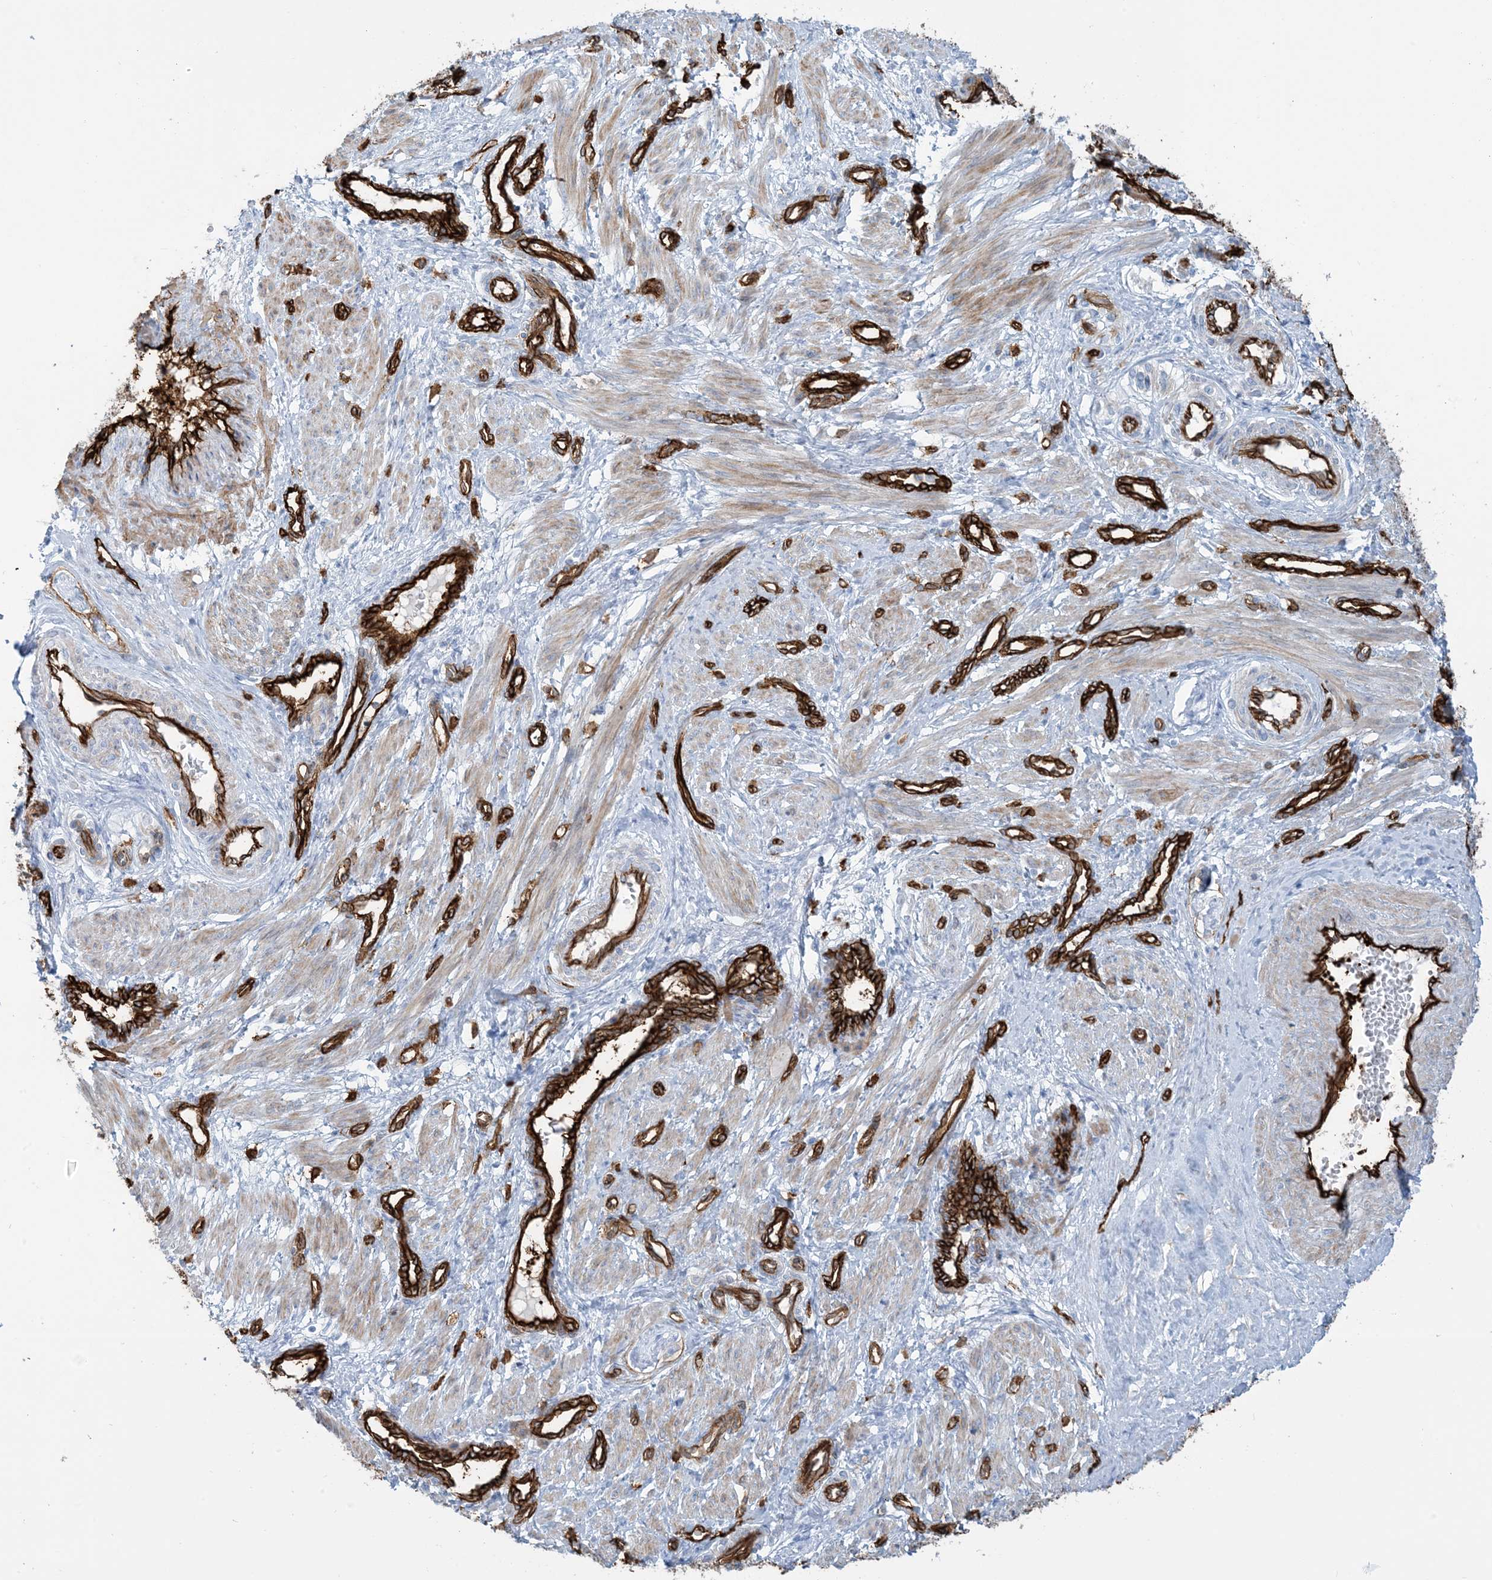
{"staining": {"intensity": "moderate", "quantity": ">75%", "location": "cytoplasmic/membranous"}, "tissue": "smooth muscle", "cell_type": "Smooth muscle cells", "image_type": "normal", "snomed": [{"axis": "morphology", "description": "Normal tissue, NOS"}, {"axis": "topography", "description": "Endometrium"}], "caption": "Immunohistochemical staining of unremarkable smooth muscle exhibits medium levels of moderate cytoplasmic/membranous positivity in approximately >75% of smooth muscle cells. The staining is performed using DAB (3,3'-diaminobenzidine) brown chromogen to label protein expression. The nuclei are counter-stained blue using hematoxylin.", "gene": "EPS8L3", "patient": {"sex": "female", "age": 33}}